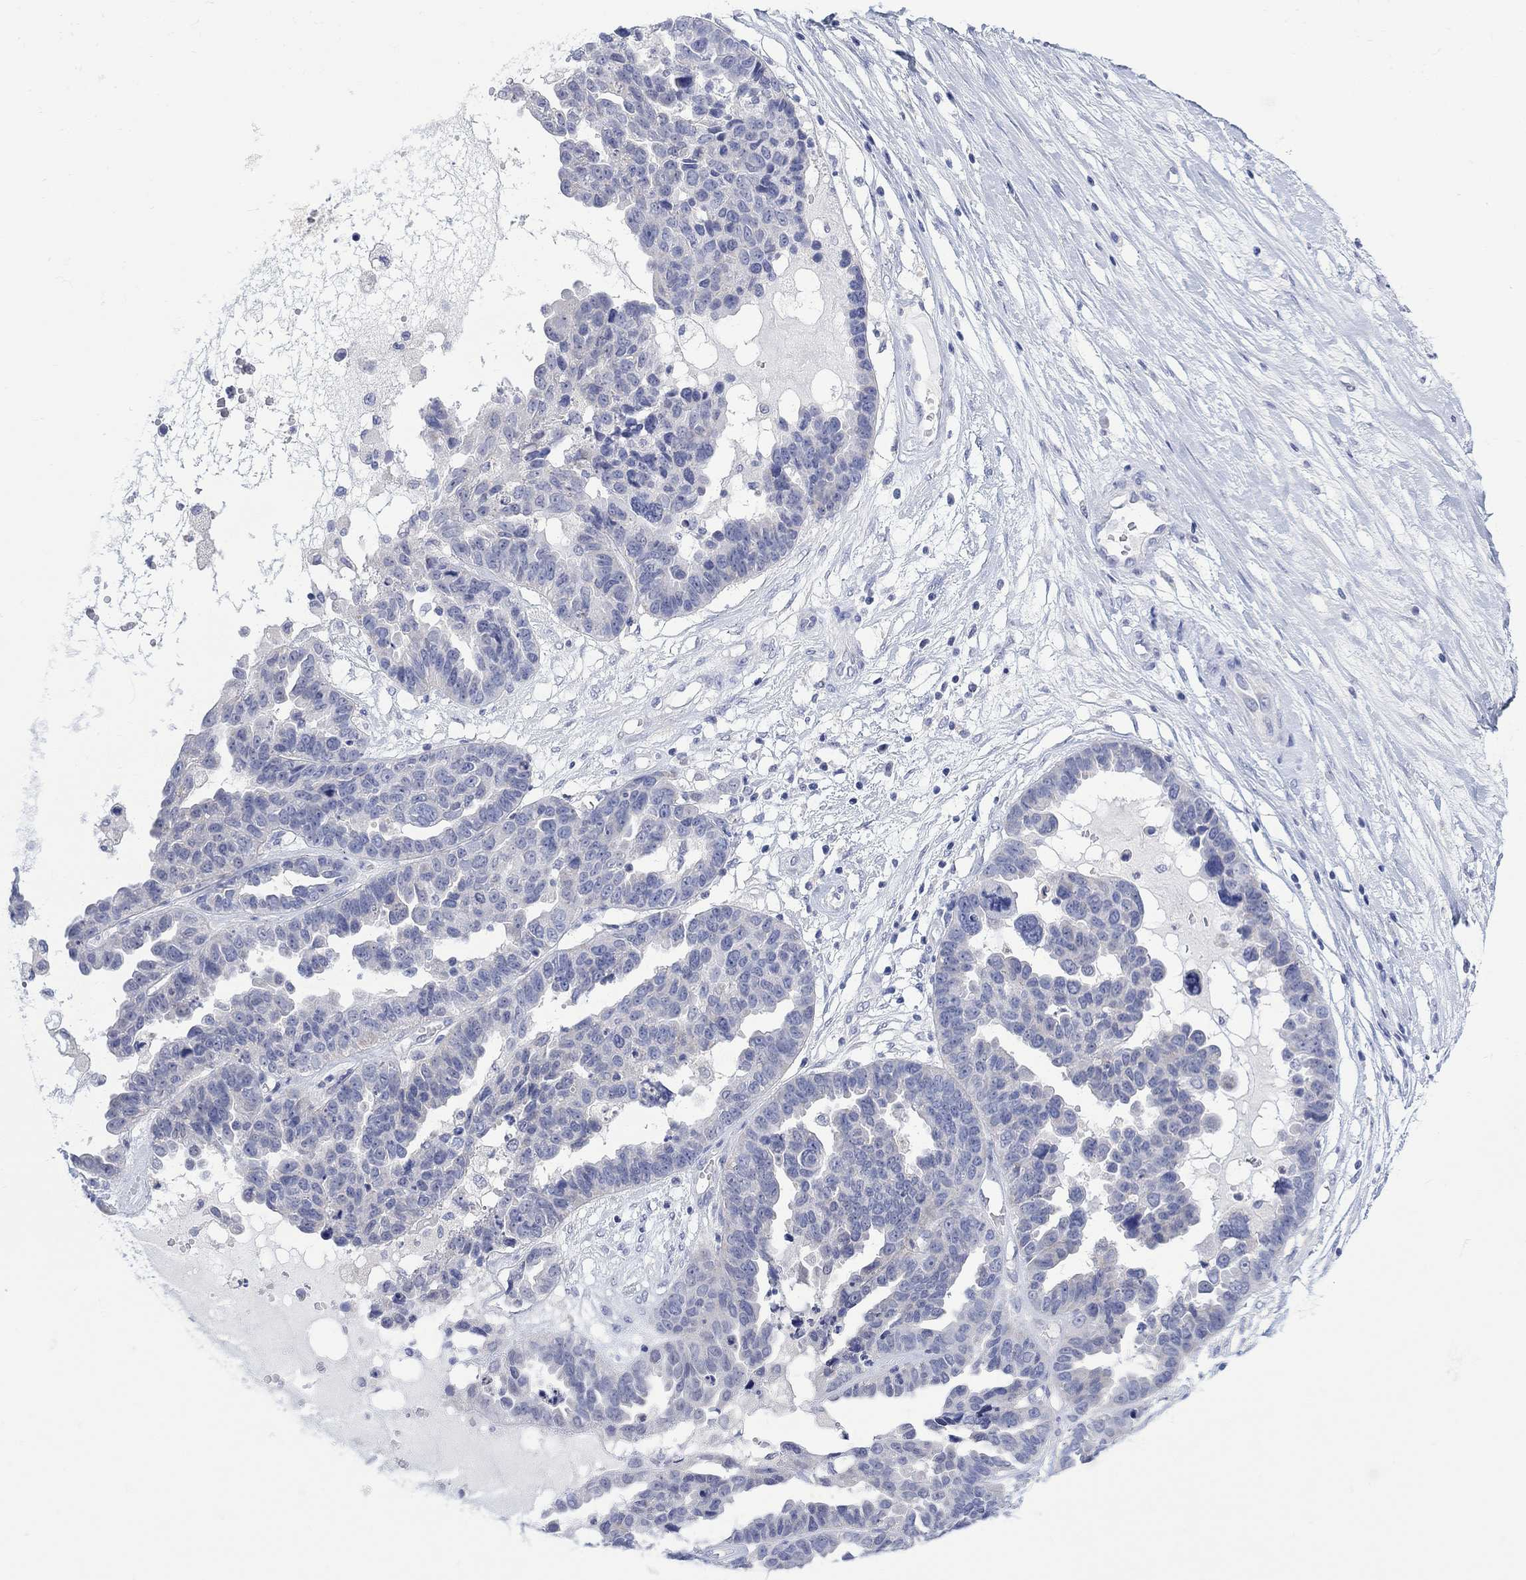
{"staining": {"intensity": "negative", "quantity": "none", "location": "none"}, "tissue": "ovarian cancer", "cell_type": "Tumor cells", "image_type": "cancer", "snomed": [{"axis": "morphology", "description": "Cystadenocarcinoma, serous, NOS"}, {"axis": "topography", "description": "Ovary"}], "caption": "A histopathology image of ovarian serous cystadenocarcinoma stained for a protein exhibits no brown staining in tumor cells.", "gene": "FBP2", "patient": {"sex": "female", "age": 87}}